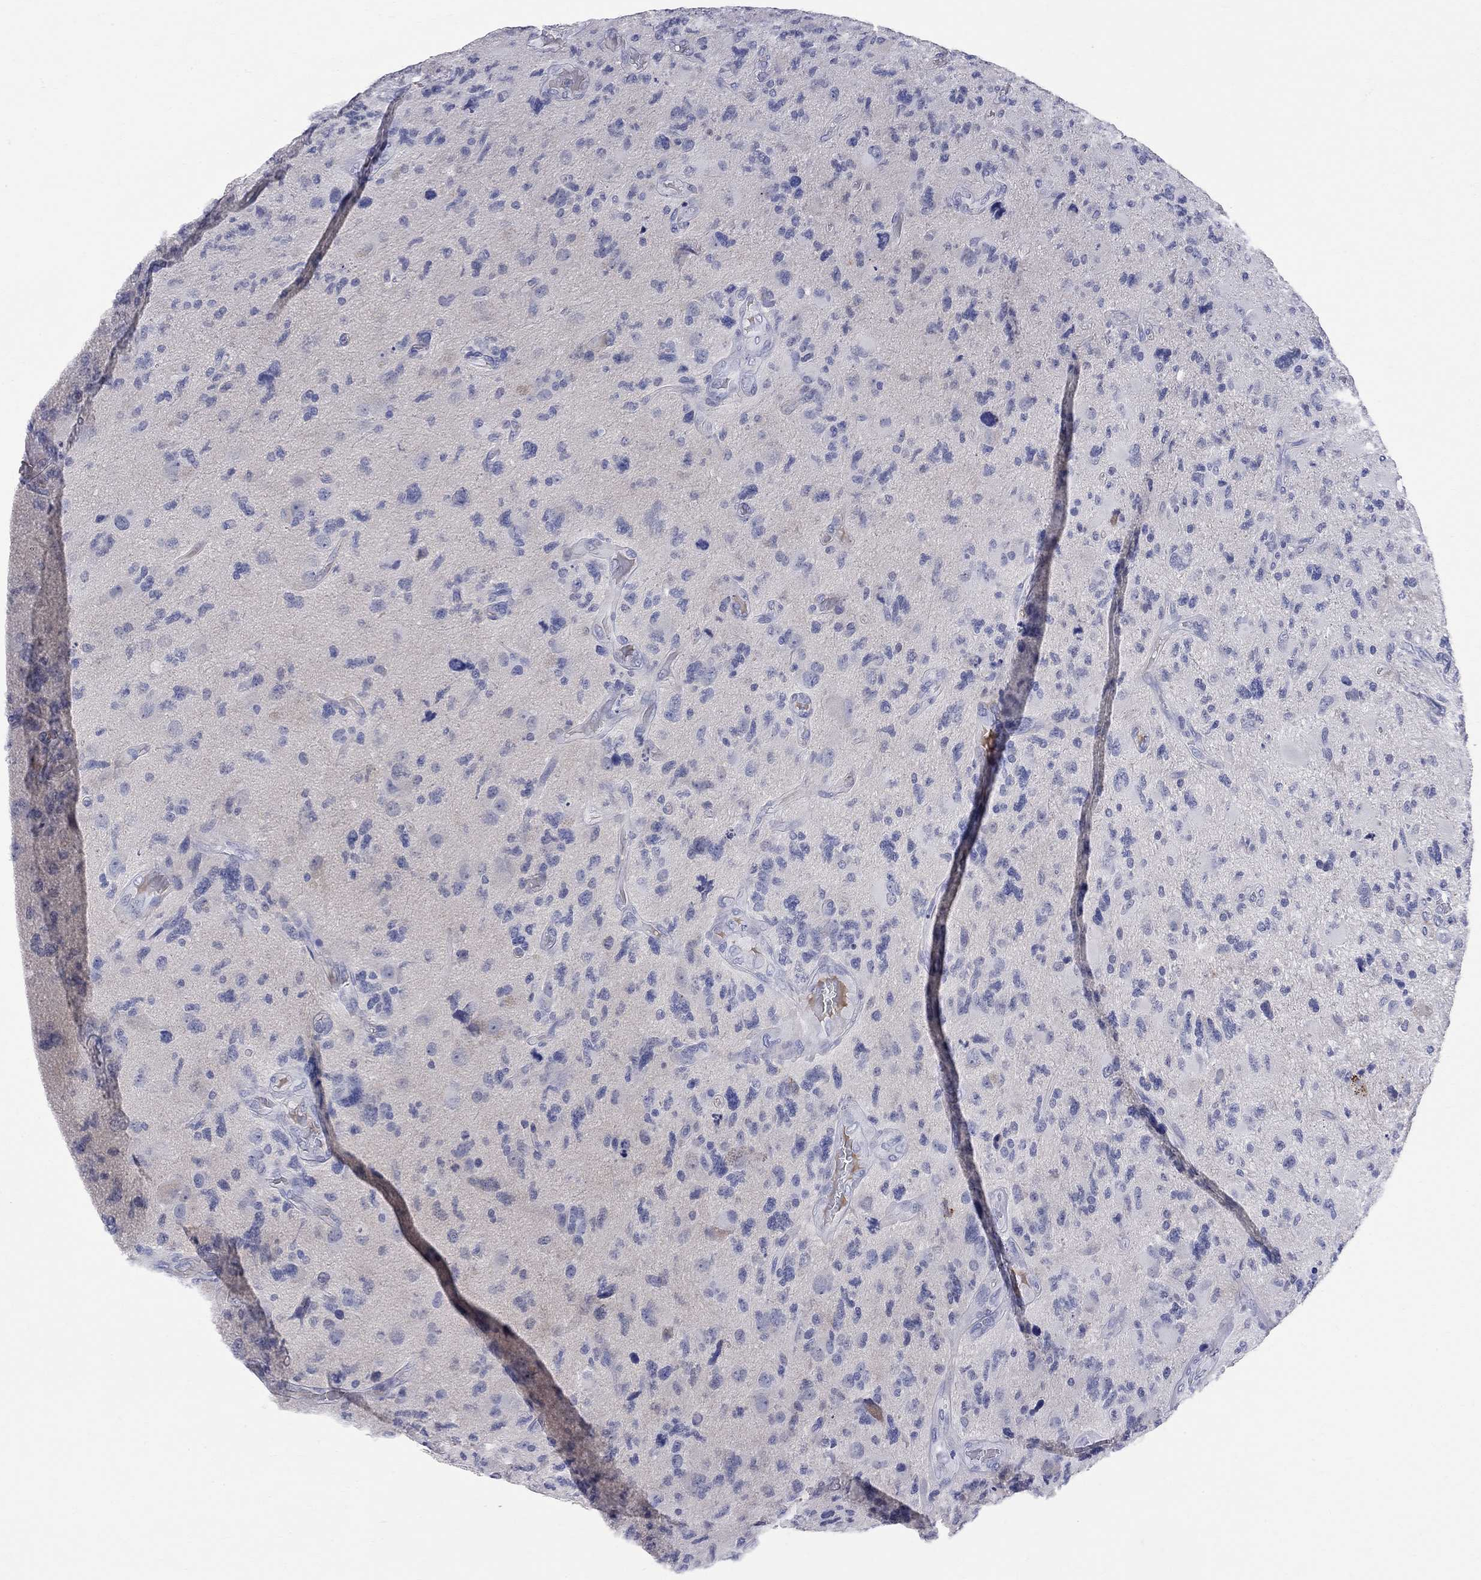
{"staining": {"intensity": "negative", "quantity": "none", "location": "none"}, "tissue": "glioma", "cell_type": "Tumor cells", "image_type": "cancer", "snomed": [{"axis": "morphology", "description": "Glioma, malignant, High grade"}, {"axis": "topography", "description": "Cerebral cortex"}], "caption": "An IHC photomicrograph of glioma is shown. There is no staining in tumor cells of glioma.", "gene": "FAM221B", "patient": {"sex": "male", "age": 70}}